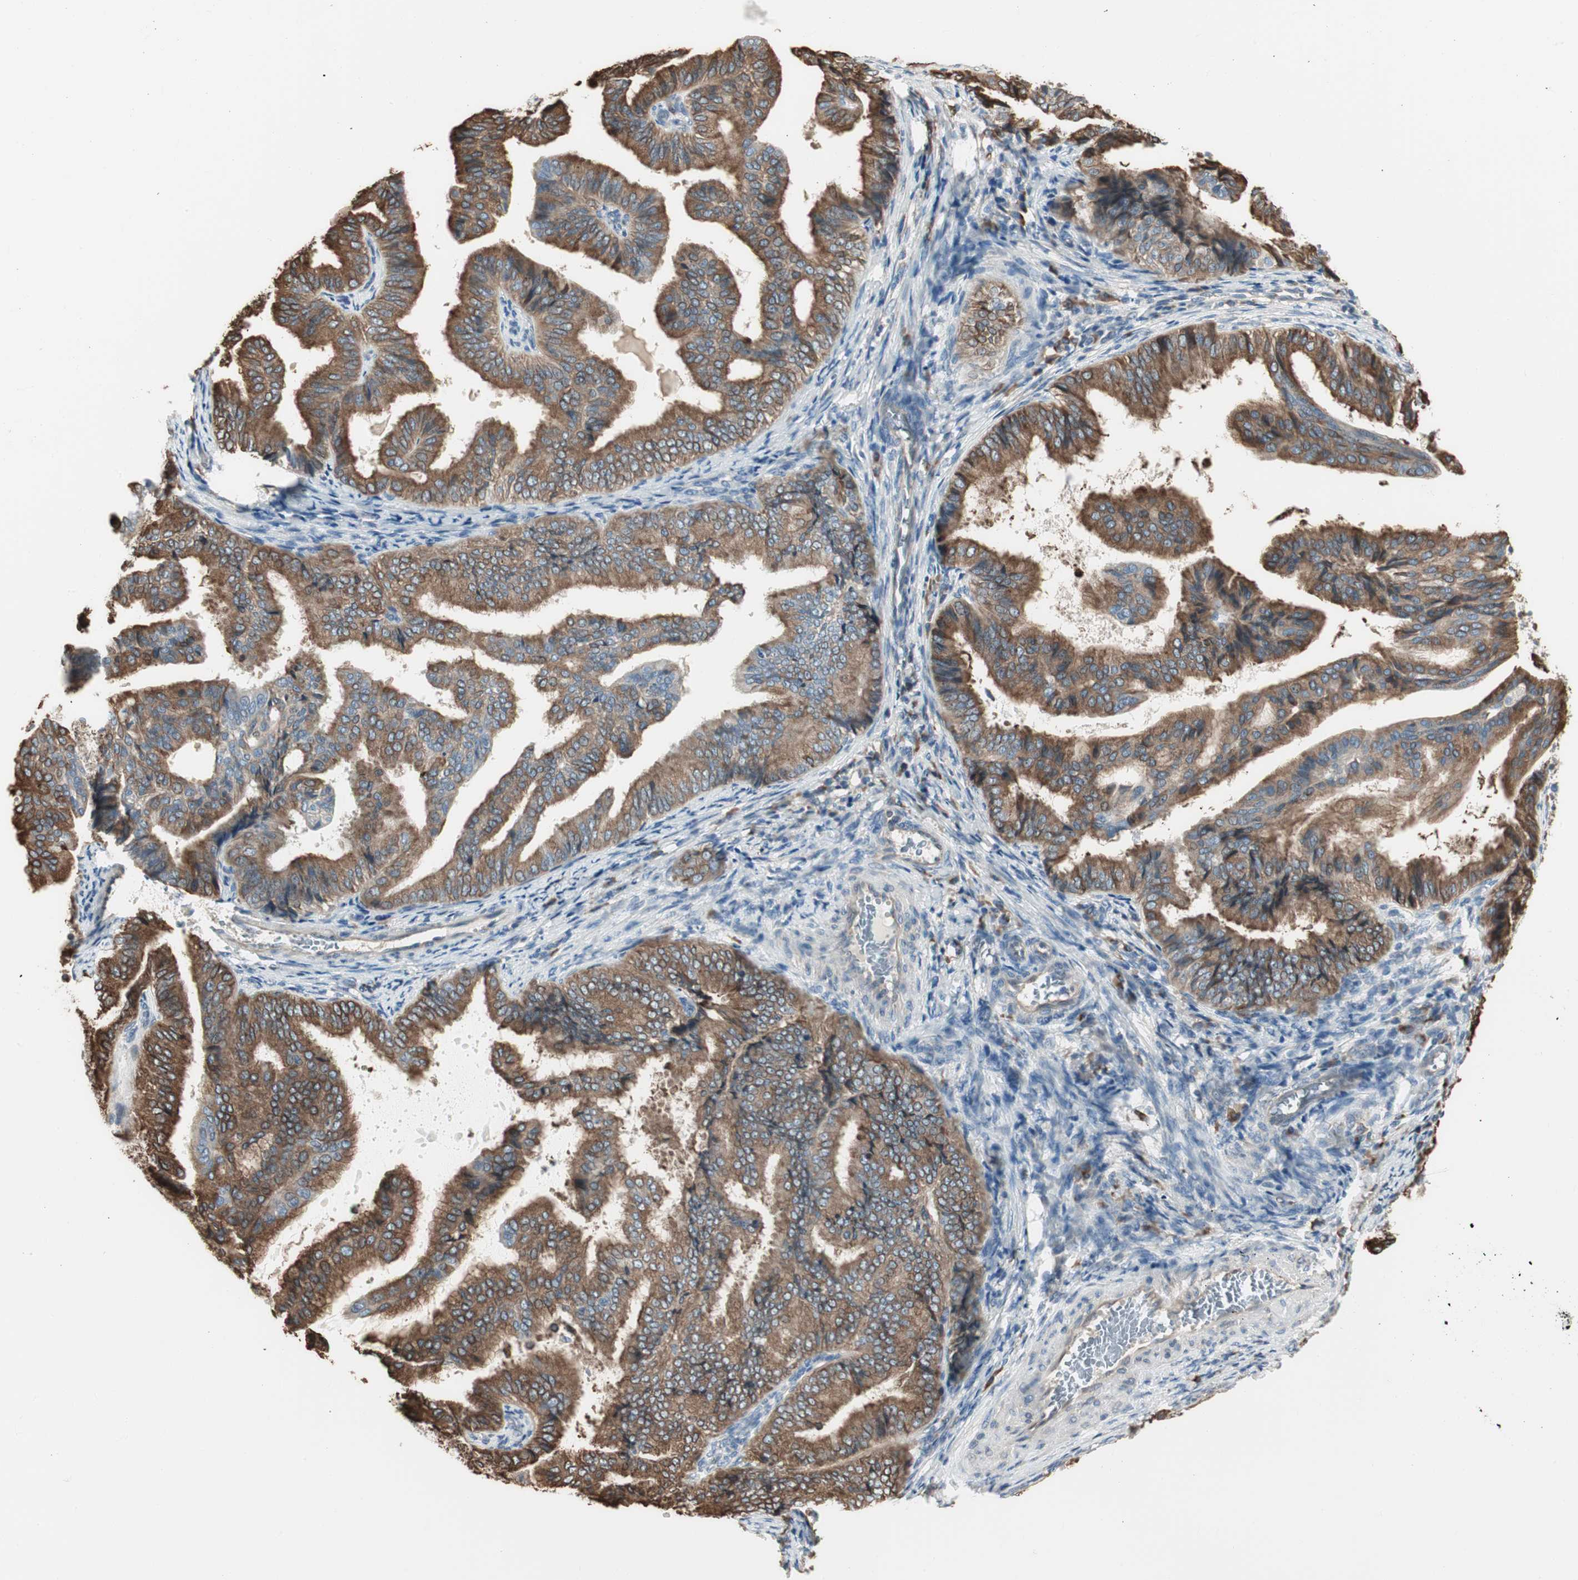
{"staining": {"intensity": "moderate", "quantity": ">75%", "location": "cytoplasmic/membranous"}, "tissue": "endometrial cancer", "cell_type": "Tumor cells", "image_type": "cancer", "snomed": [{"axis": "morphology", "description": "Adenocarcinoma, NOS"}, {"axis": "topography", "description": "Endometrium"}], "caption": "Protein expression analysis of human endometrial cancer reveals moderate cytoplasmic/membranous expression in about >75% of tumor cells.", "gene": "NUCB2", "patient": {"sex": "female", "age": 58}}